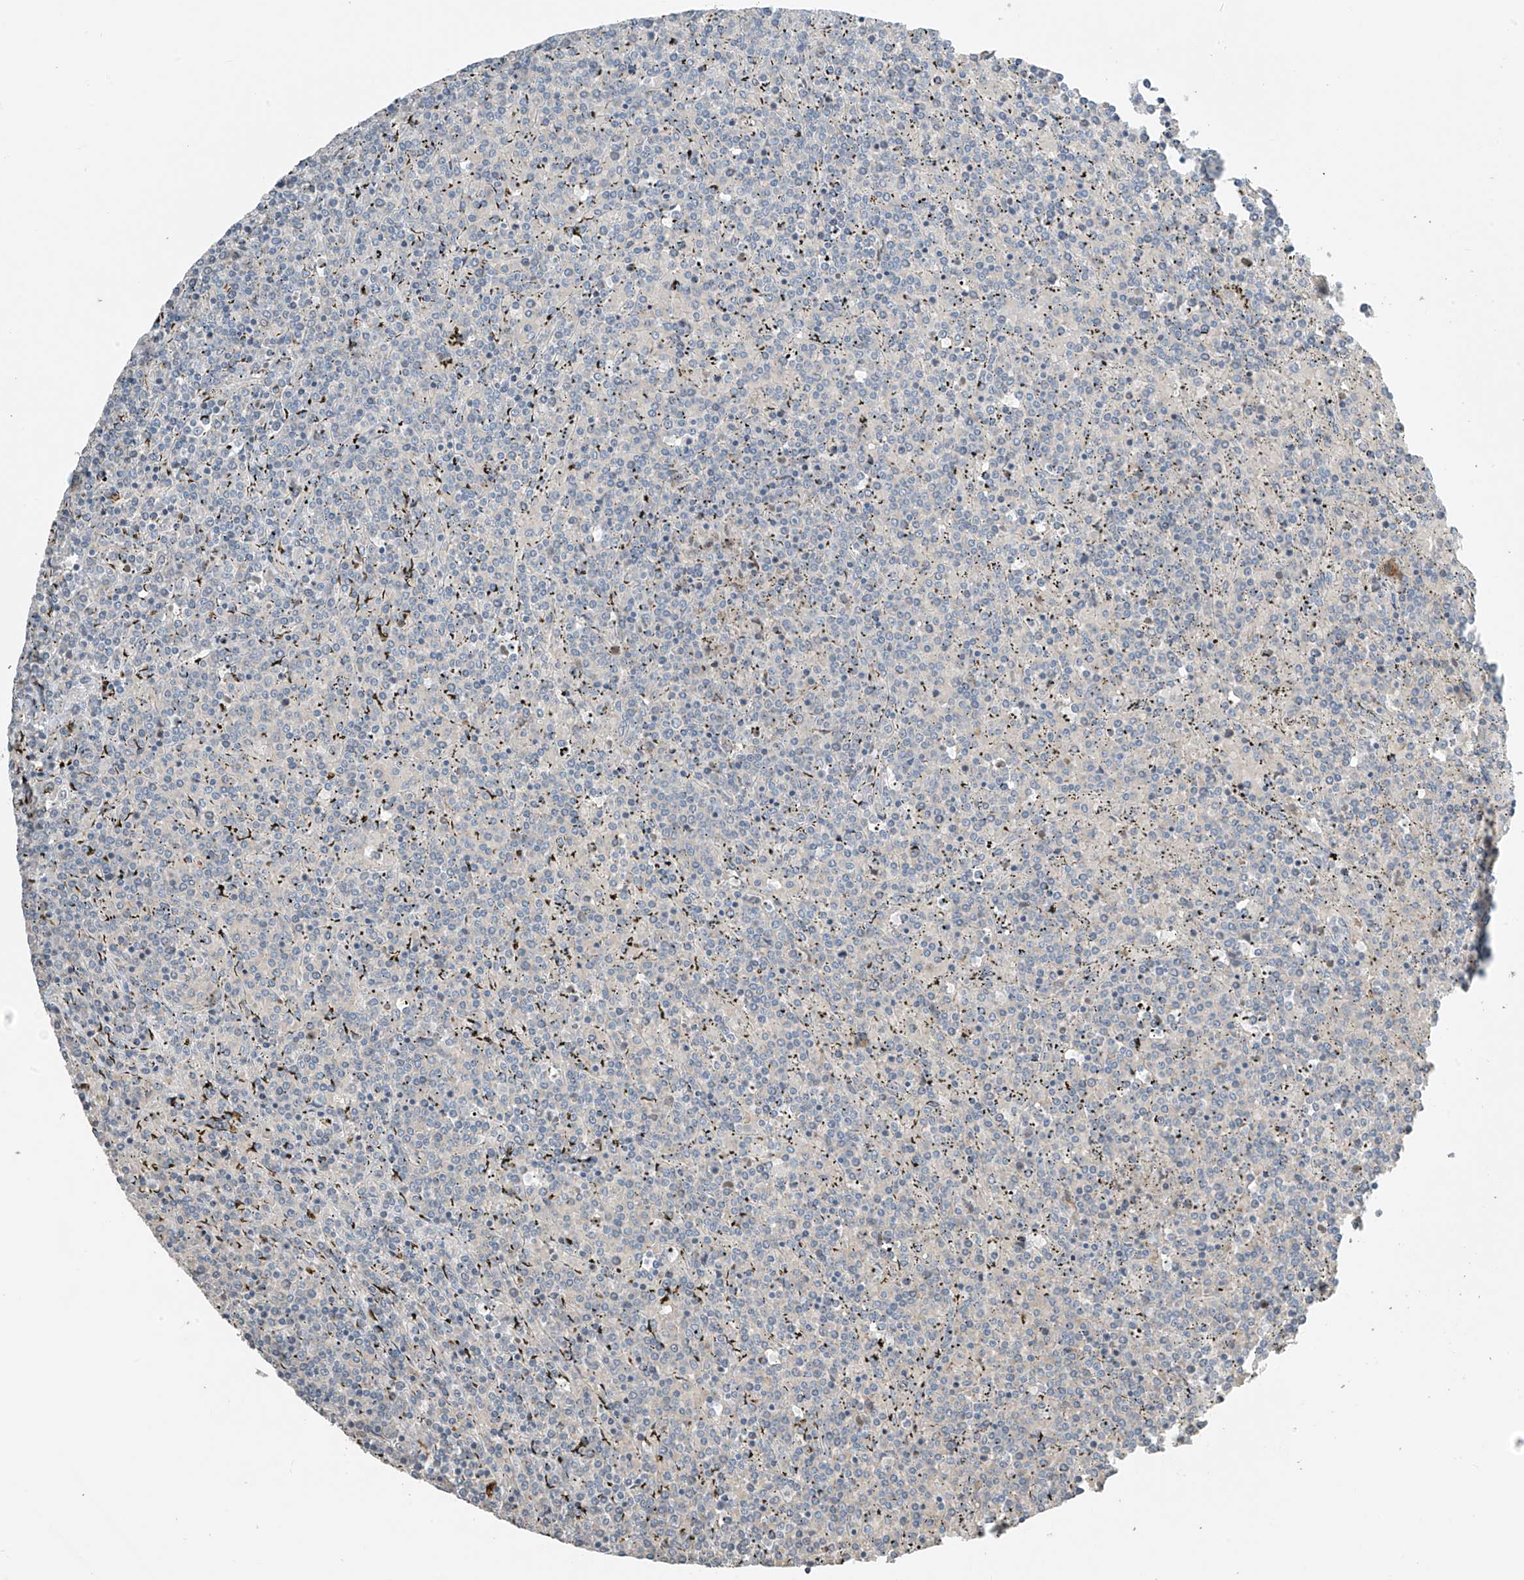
{"staining": {"intensity": "negative", "quantity": "none", "location": "none"}, "tissue": "lymphoma", "cell_type": "Tumor cells", "image_type": "cancer", "snomed": [{"axis": "morphology", "description": "Malignant lymphoma, non-Hodgkin's type, Low grade"}, {"axis": "topography", "description": "Spleen"}], "caption": "The histopathology image demonstrates no staining of tumor cells in lymphoma.", "gene": "HOXA11", "patient": {"sex": "female", "age": 19}}